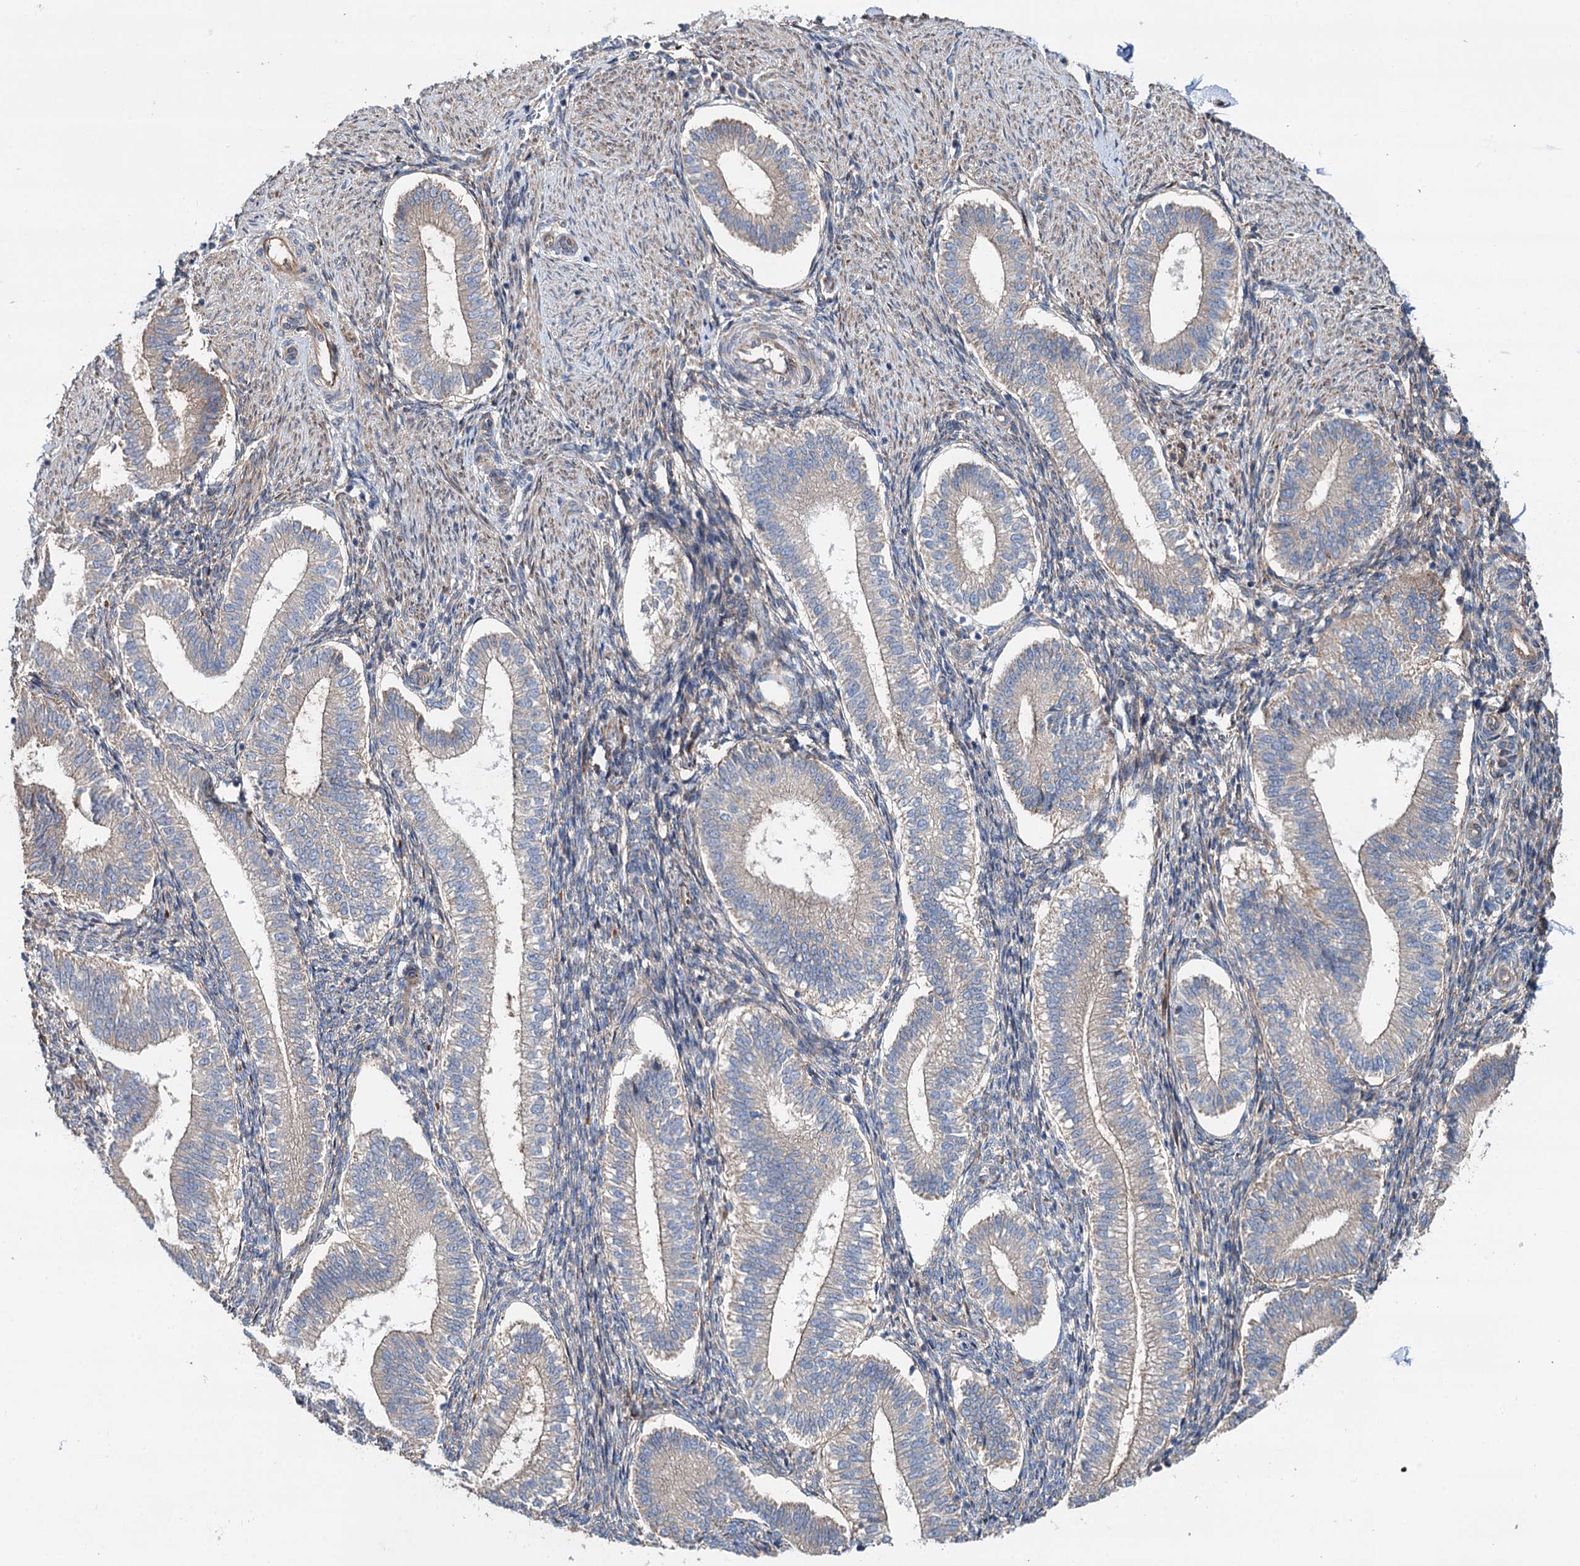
{"staining": {"intensity": "negative", "quantity": "none", "location": "none"}, "tissue": "endometrium", "cell_type": "Cells in endometrial stroma", "image_type": "normal", "snomed": [{"axis": "morphology", "description": "Normal tissue, NOS"}, {"axis": "topography", "description": "Endometrium"}], "caption": "Endometrium was stained to show a protein in brown. There is no significant staining in cells in endometrial stroma. Brightfield microscopy of immunohistochemistry stained with DAB (3,3'-diaminobenzidine) (brown) and hematoxylin (blue), captured at high magnification.", "gene": "PTDSS2", "patient": {"sex": "female", "age": 25}}